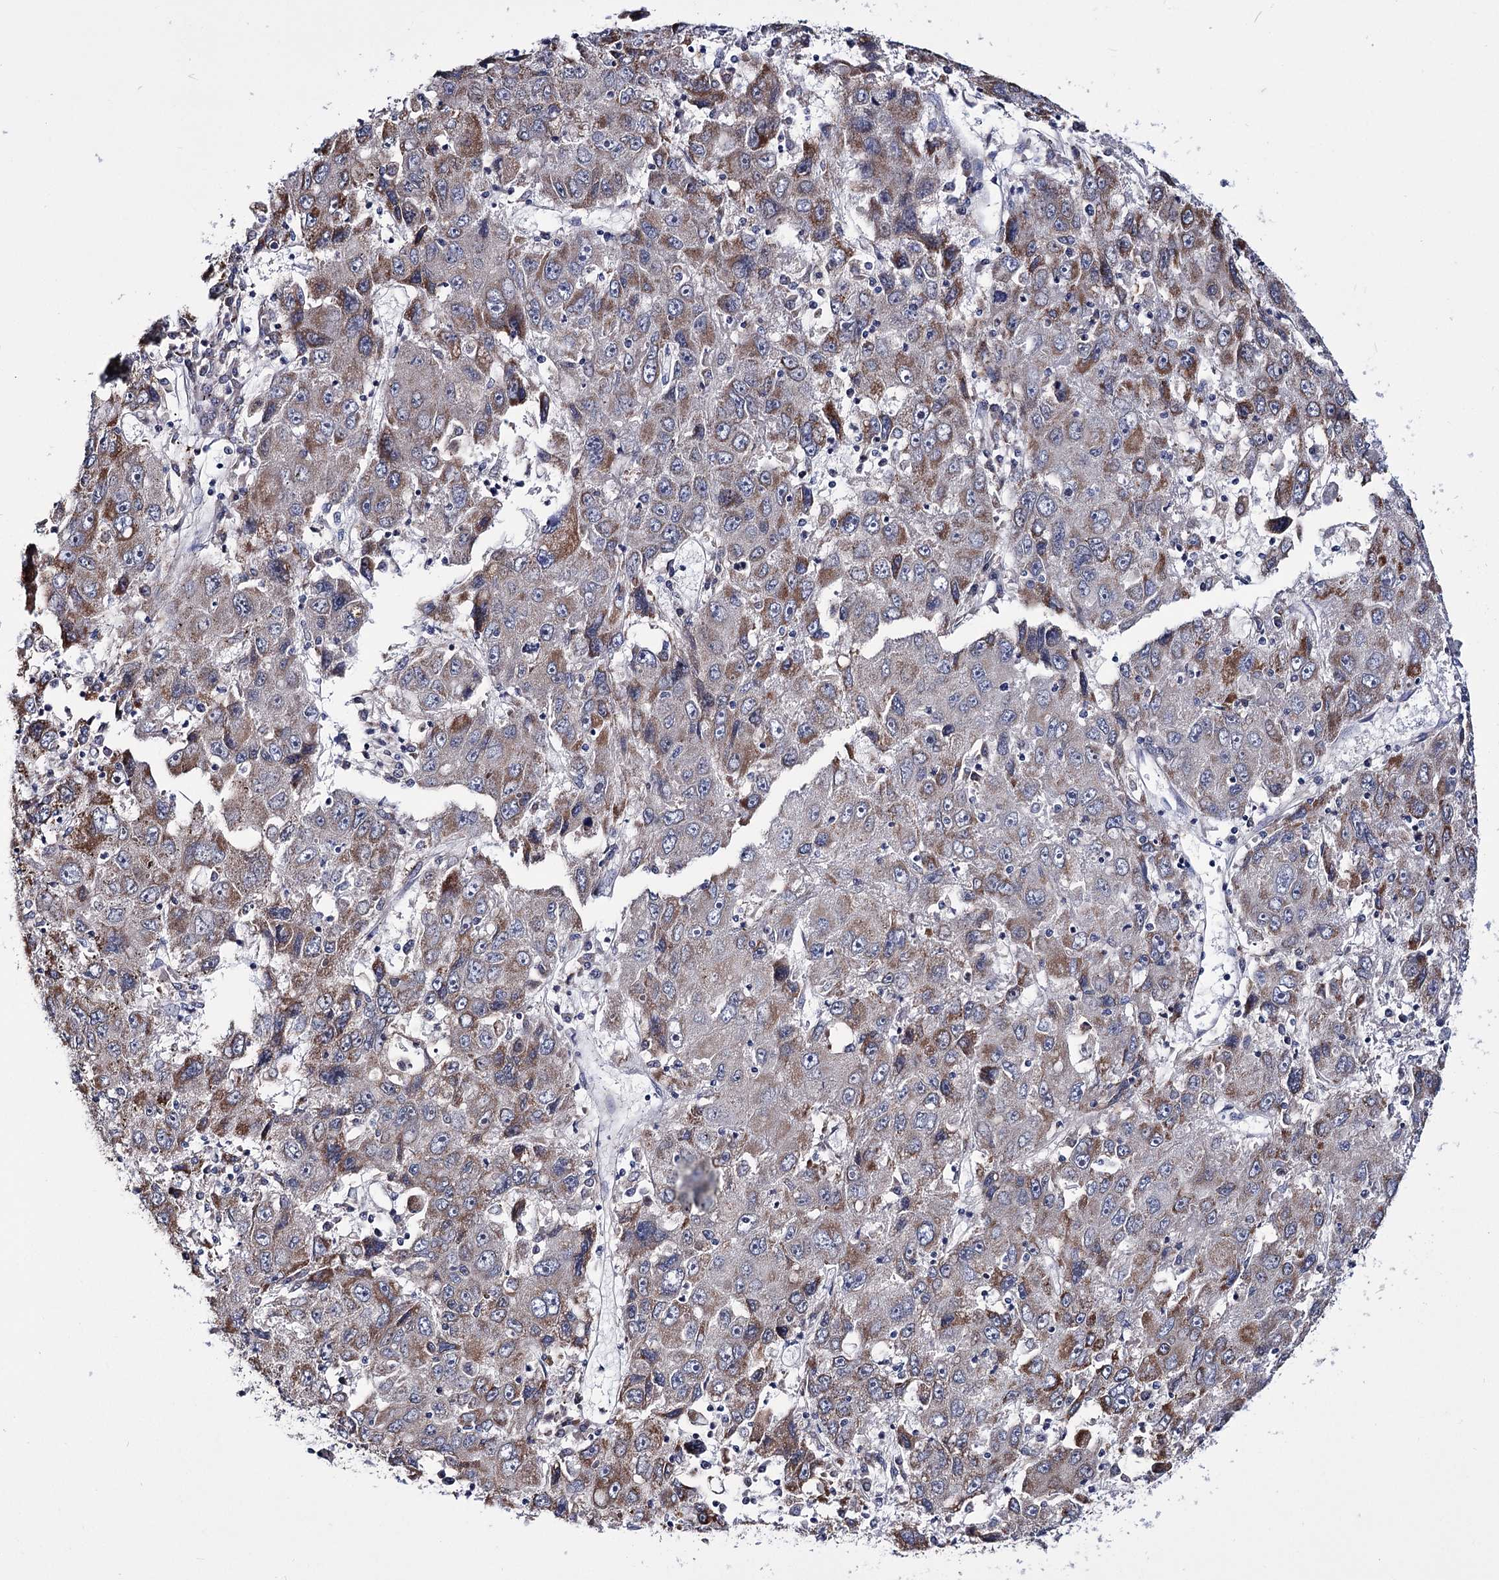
{"staining": {"intensity": "moderate", "quantity": "25%-75%", "location": "cytoplasmic/membranous"}, "tissue": "liver cancer", "cell_type": "Tumor cells", "image_type": "cancer", "snomed": [{"axis": "morphology", "description": "Carcinoma, Hepatocellular, NOS"}, {"axis": "topography", "description": "Liver"}], "caption": "The image reveals immunohistochemical staining of hepatocellular carcinoma (liver). There is moderate cytoplasmic/membranous expression is identified in about 25%-75% of tumor cells.", "gene": "PPRC1", "patient": {"sex": "male", "age": 49}}